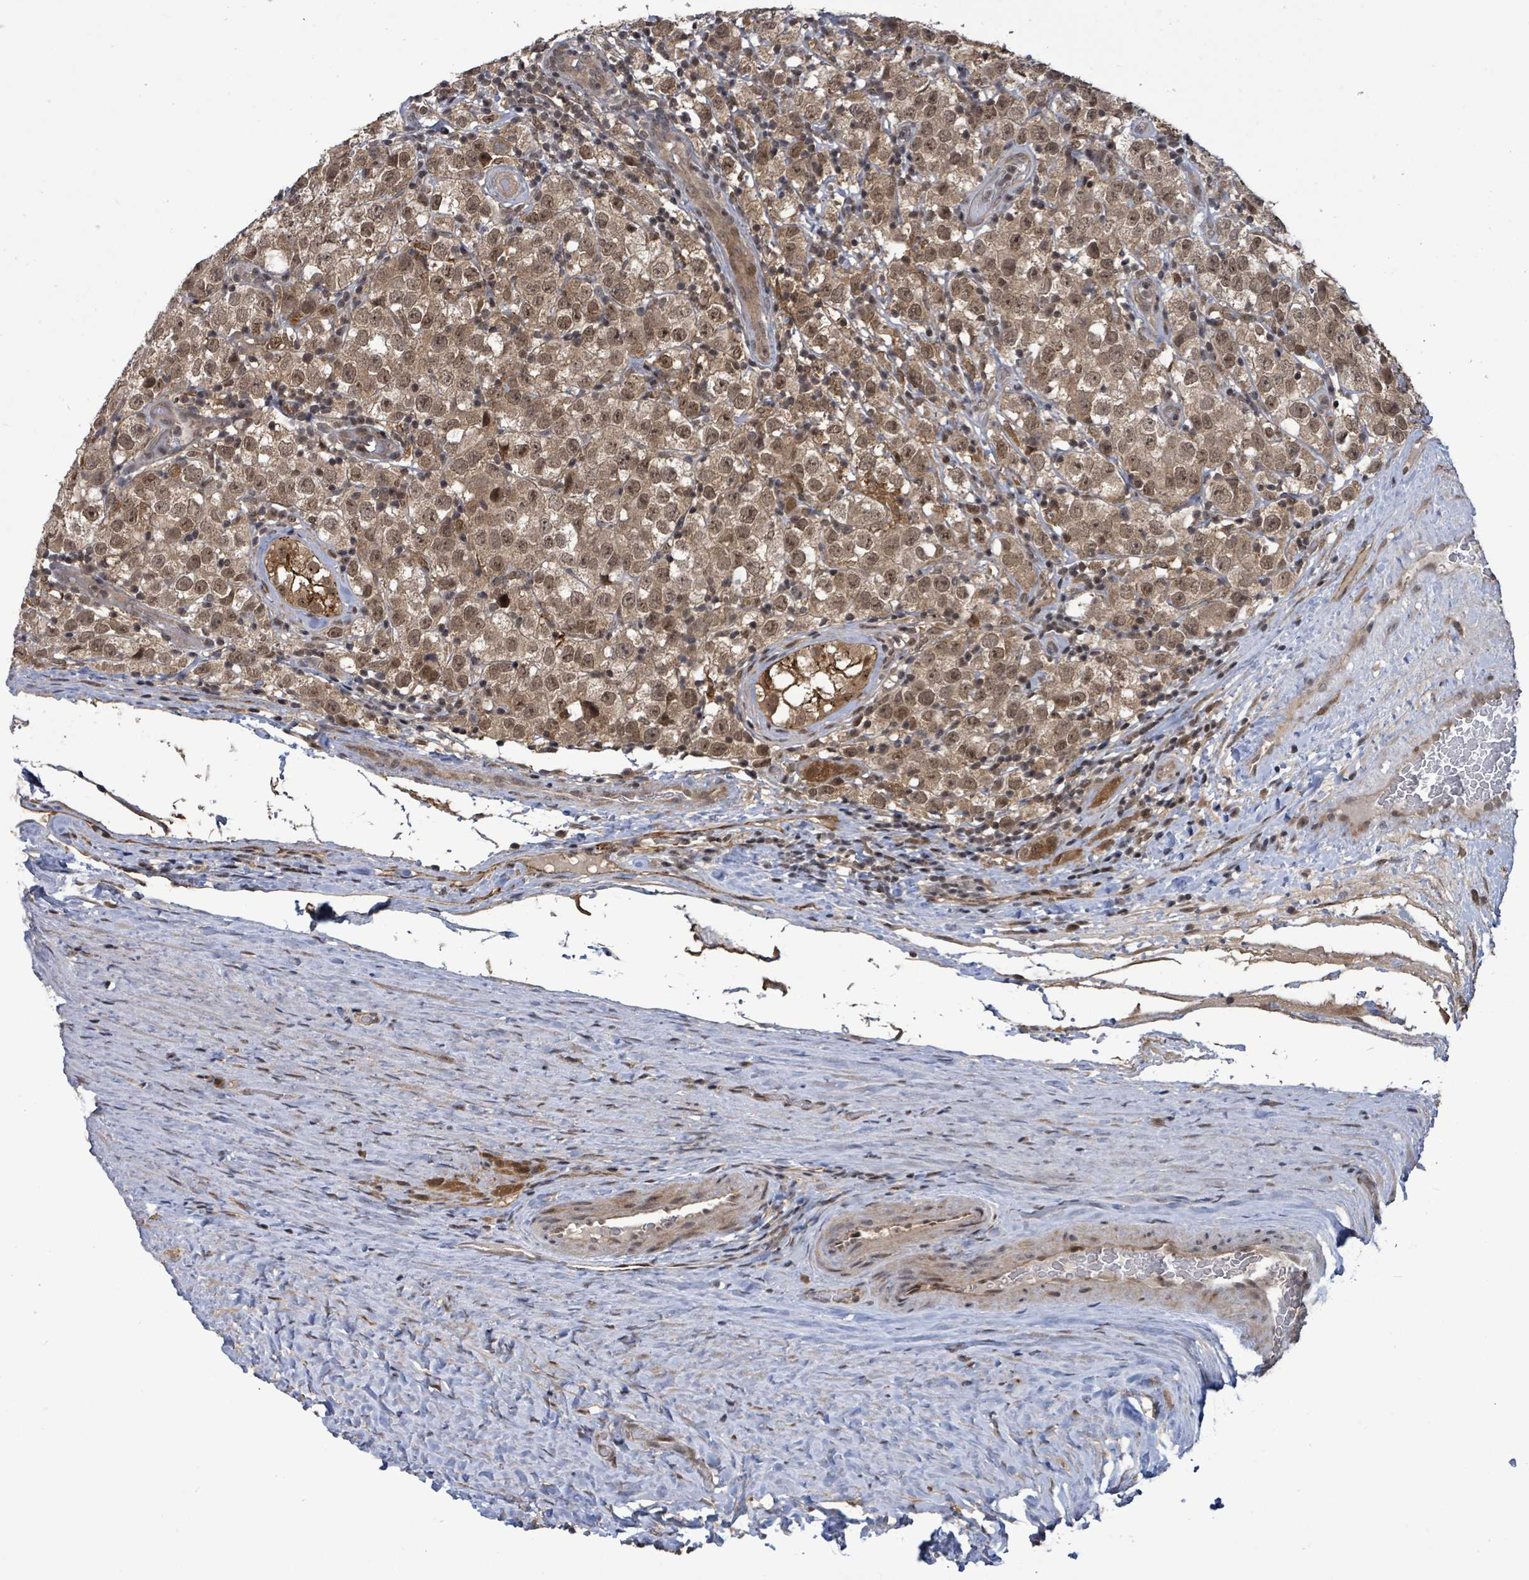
{"staining": {"intensity": "moderate", "quantity": ">75%", "location": "cytoplasmic/membranous,nuclear"}, "tissue": "testis cancer", "cell_type": "Tumor cells", "image_type": "cancer", "snomed": [{"axis": "morphology", "description": "Seminoma, NOS"}, {"axis": "morphology", "description": "Carcinoma, Embryonal, NOS"}, {"axis": "topography", "description": "Testis"}], "caption": "Protein staining of testis cancer tissue demonstrates moderate cytoplasmic/membranous and nuclear positivity in approximately >75% of tumor cells. (DAB IHC with brightfield microscopy, high magnification).", "gene": "FBXO6", "patient": {"sex": "male", "age": 41}}